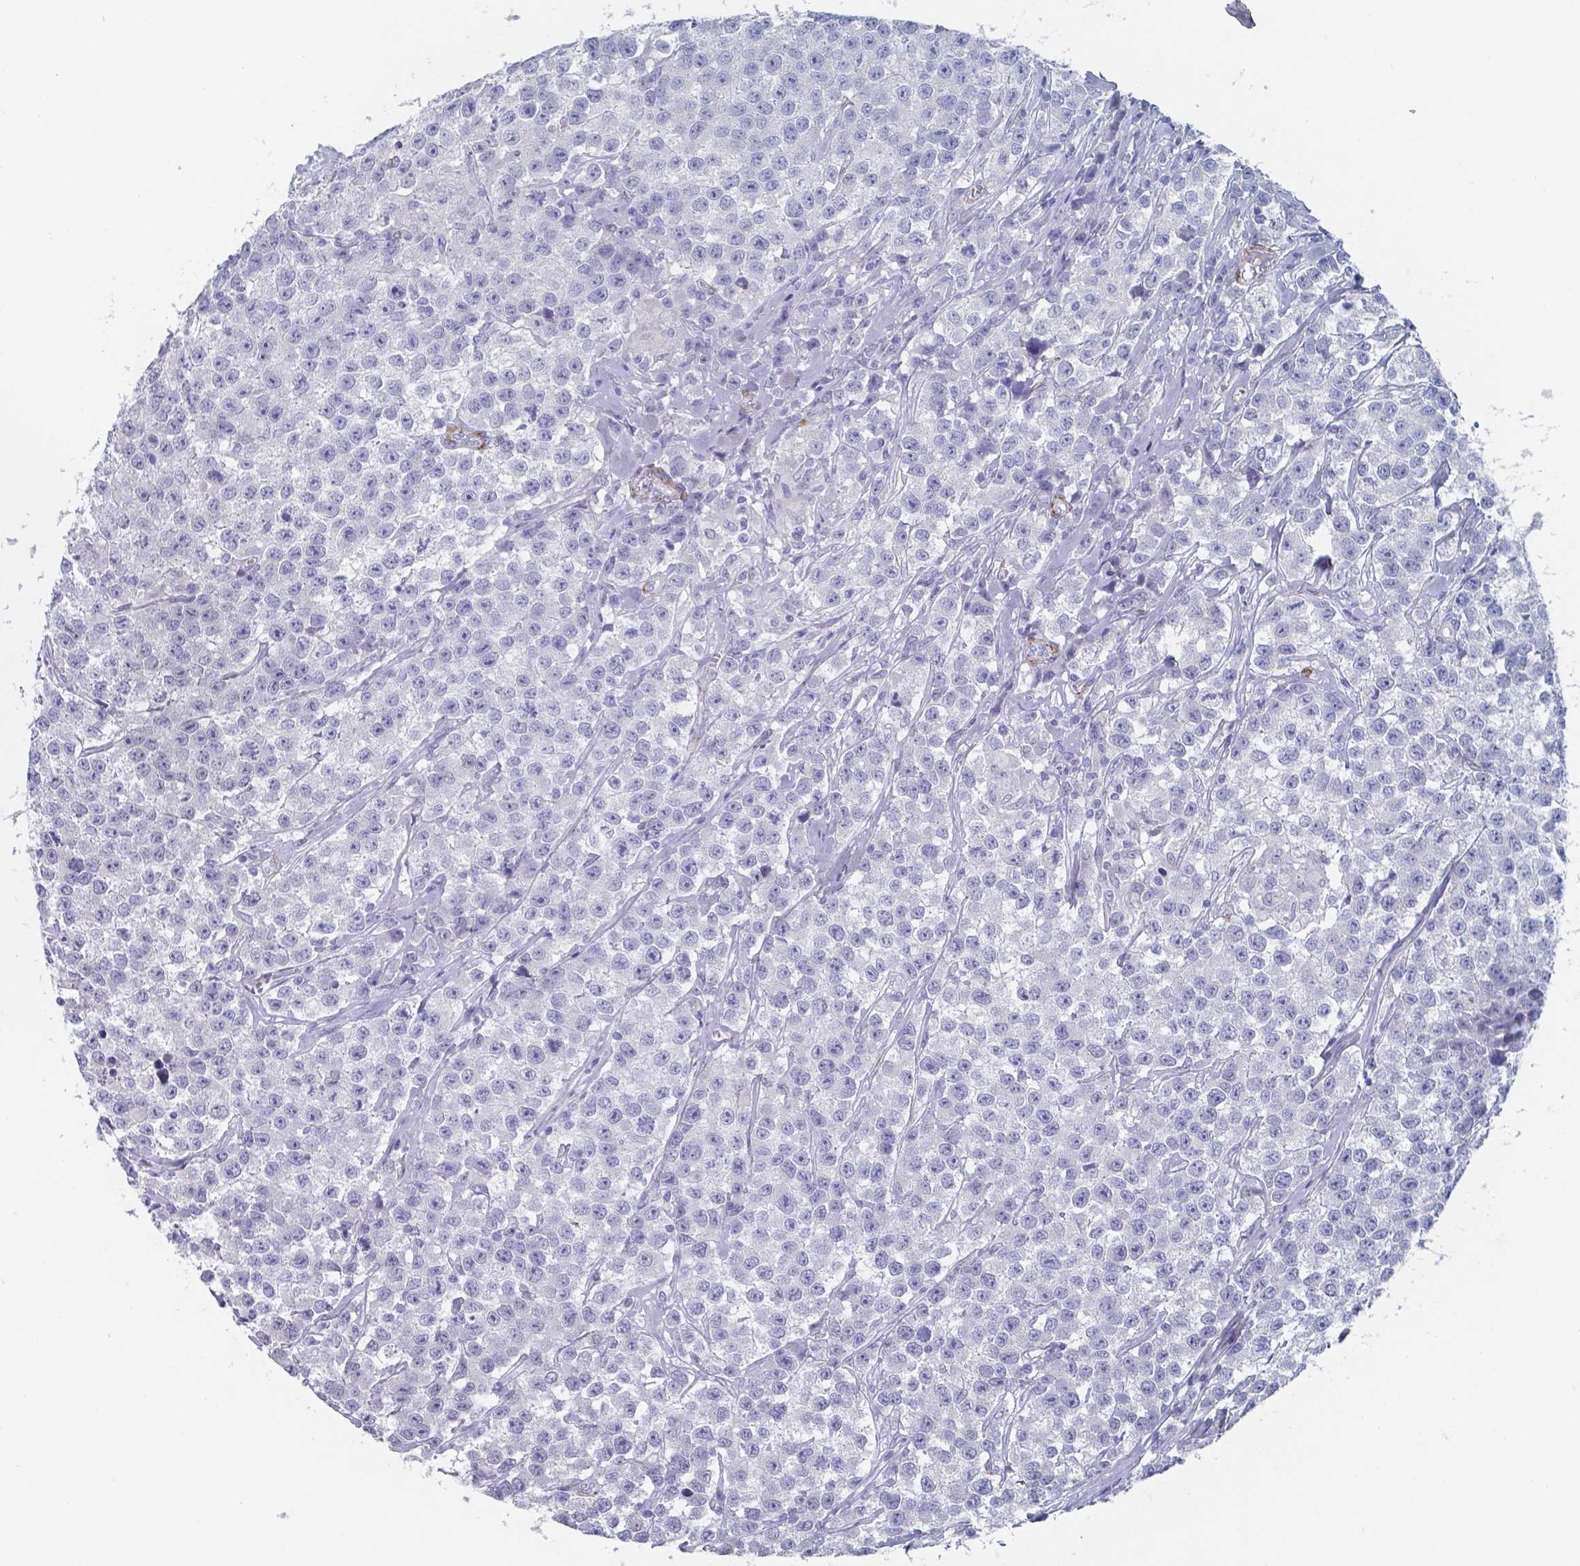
{"staining": {"intensity": "negative", "quantity": "none", "location": "none"}, "tissue": "testis cancer", "cell_type": "Tumor cells", "image_type": "cancer", "snomed": [{"axis": "morphology", "description": "Seminoma, NOS"}, {"axis": "topography", "description": "Testis"}], "caption": "The immunohistochemistry (IHC) histopathology image has no significant expression in tumor cells of seminoma (testis) tissue.", "gene": "PLA2R1", "patient": {"sex": "male", "age": 59}}